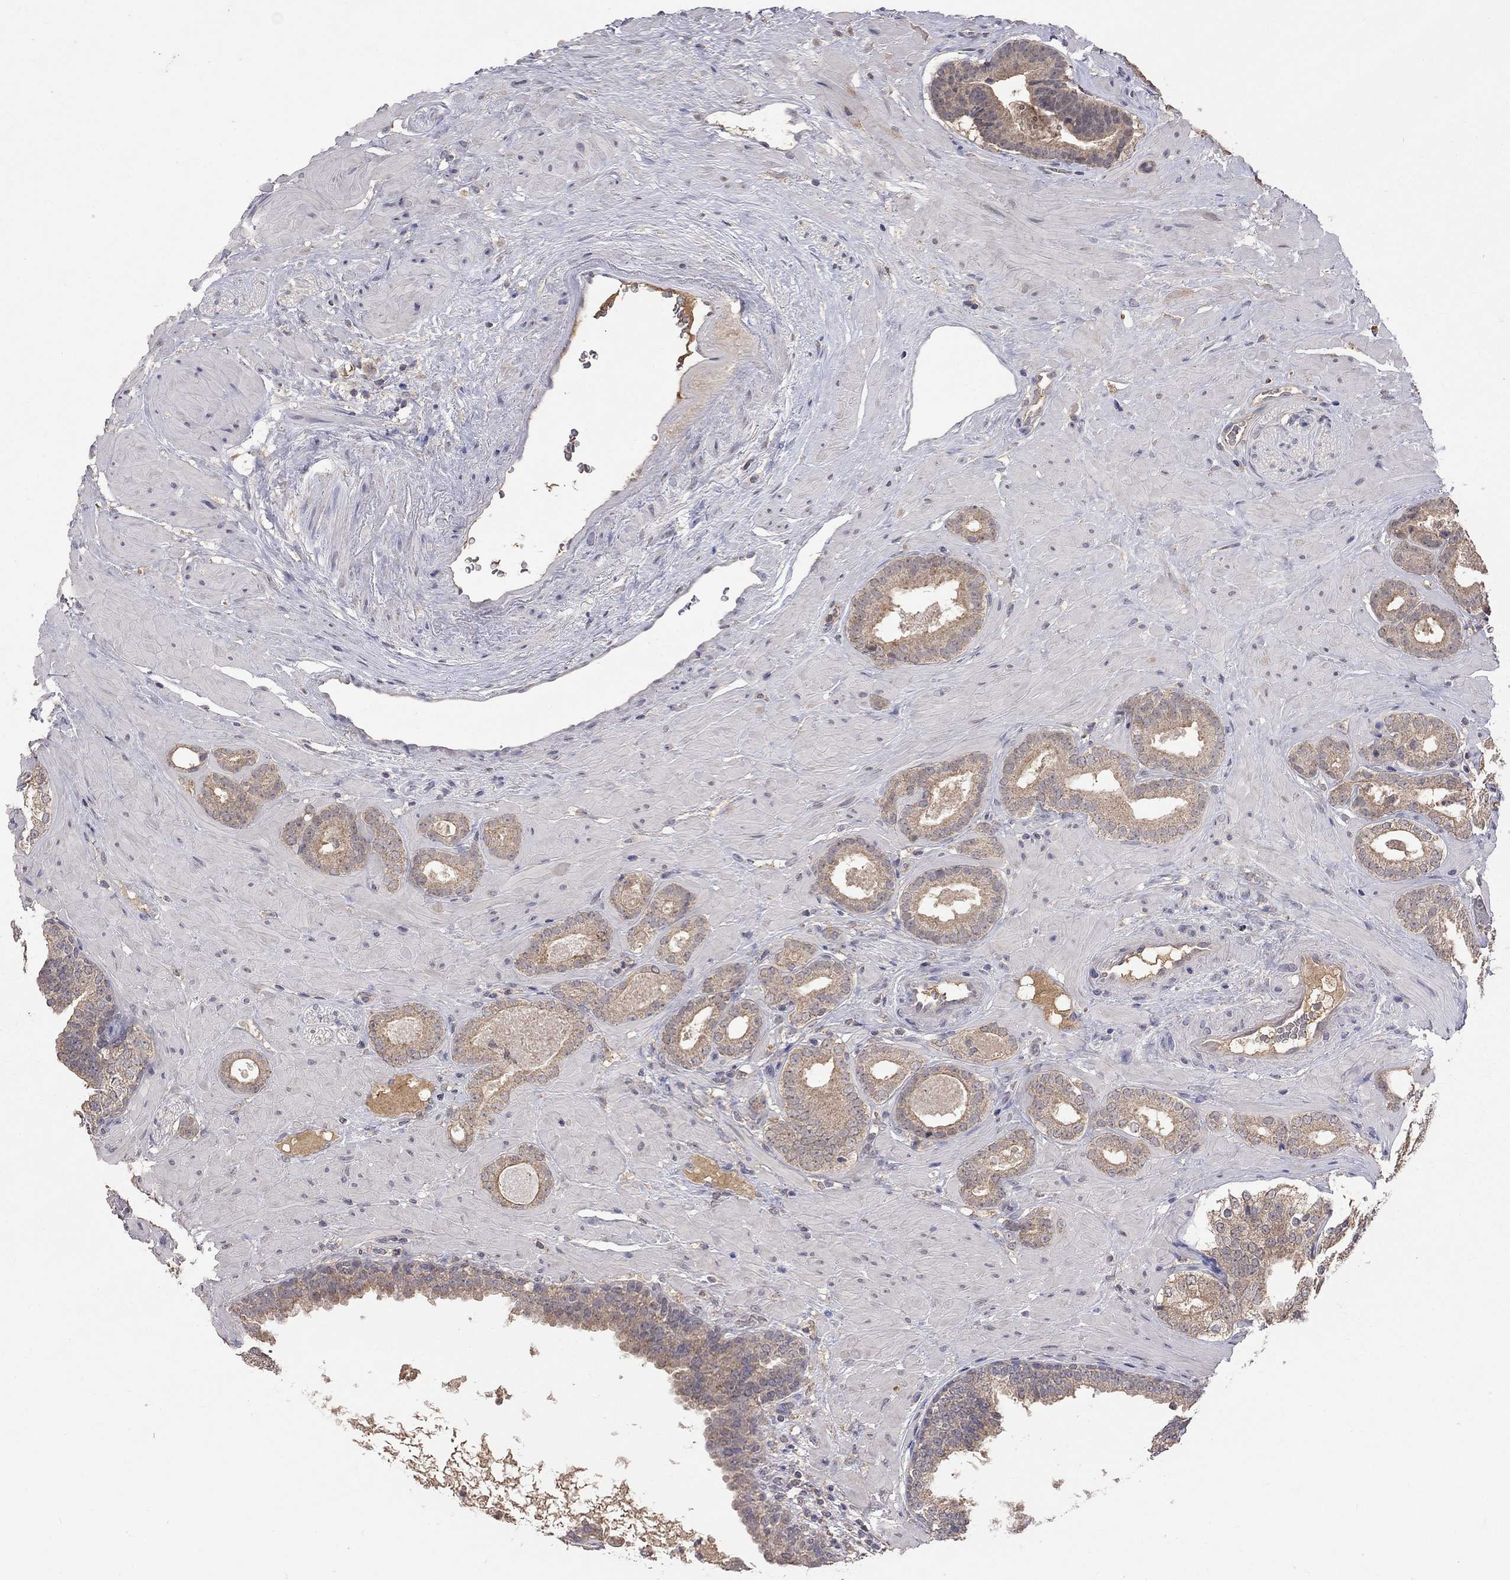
{"staining": {"intensity": "weak", "quantity": ">75%", "location": "cytoplasmic/membranous"}, "tissue": "prostate cancer", "cell_type": "Tumor cells", "image_type": "cancer", "snomed": [{"axis": "morphology", "description": "Adenocarcinoma, Low grade"}, {"axis": "topography", "description": "Prostate"}], "caption": "Prostate cancer stained with a brown dye displays weak cytoplasmic/membranous positive staining in approximately >75% of tumor cells.", "gene": "HTR6", "patient": {"sex": "male", "age": 60}}